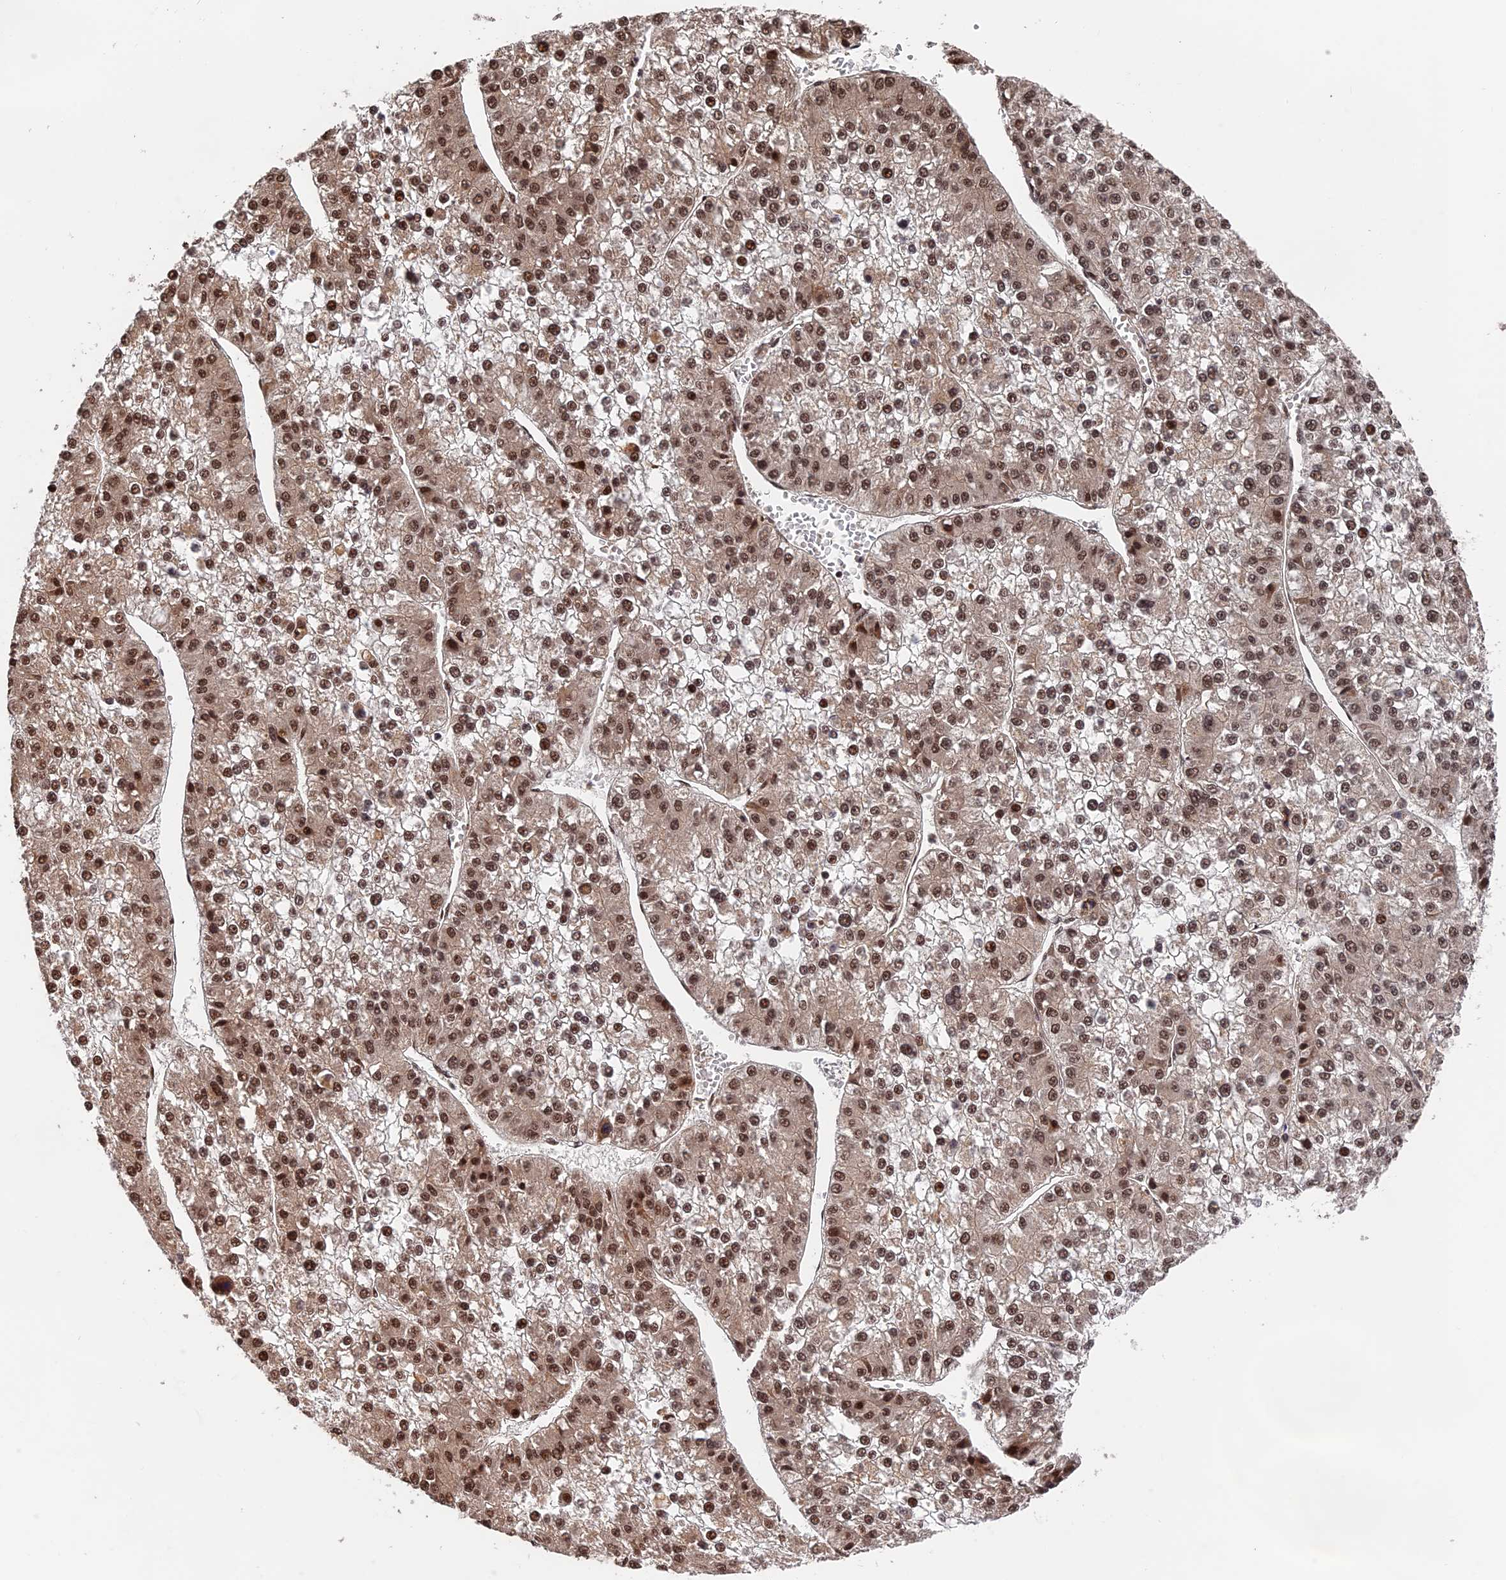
{"staining": {"intensity": "strong", "quantity": ">75%", "location": "nuclear"}, "tissue": "liver cancer", "cell_type": "Tumor cells", "image_type": "cancer", "snomed": [{"axis": "morphology", "description": "Carcinoma, Hepatocellular, NOS"}, {"axis": "topography", "description": "Liver"}], "caption": "This image reveals liver cancer (hepatocellular carcinoma) stained with immunohistochemistry (IHC) to label a protein in brown. The nuclear of tumor cells show strong positivity for the protein. Nuclei are counter-stained blue.", "gene": "OSBPL1A", "patient": {"sex": "female", "age": 73}}